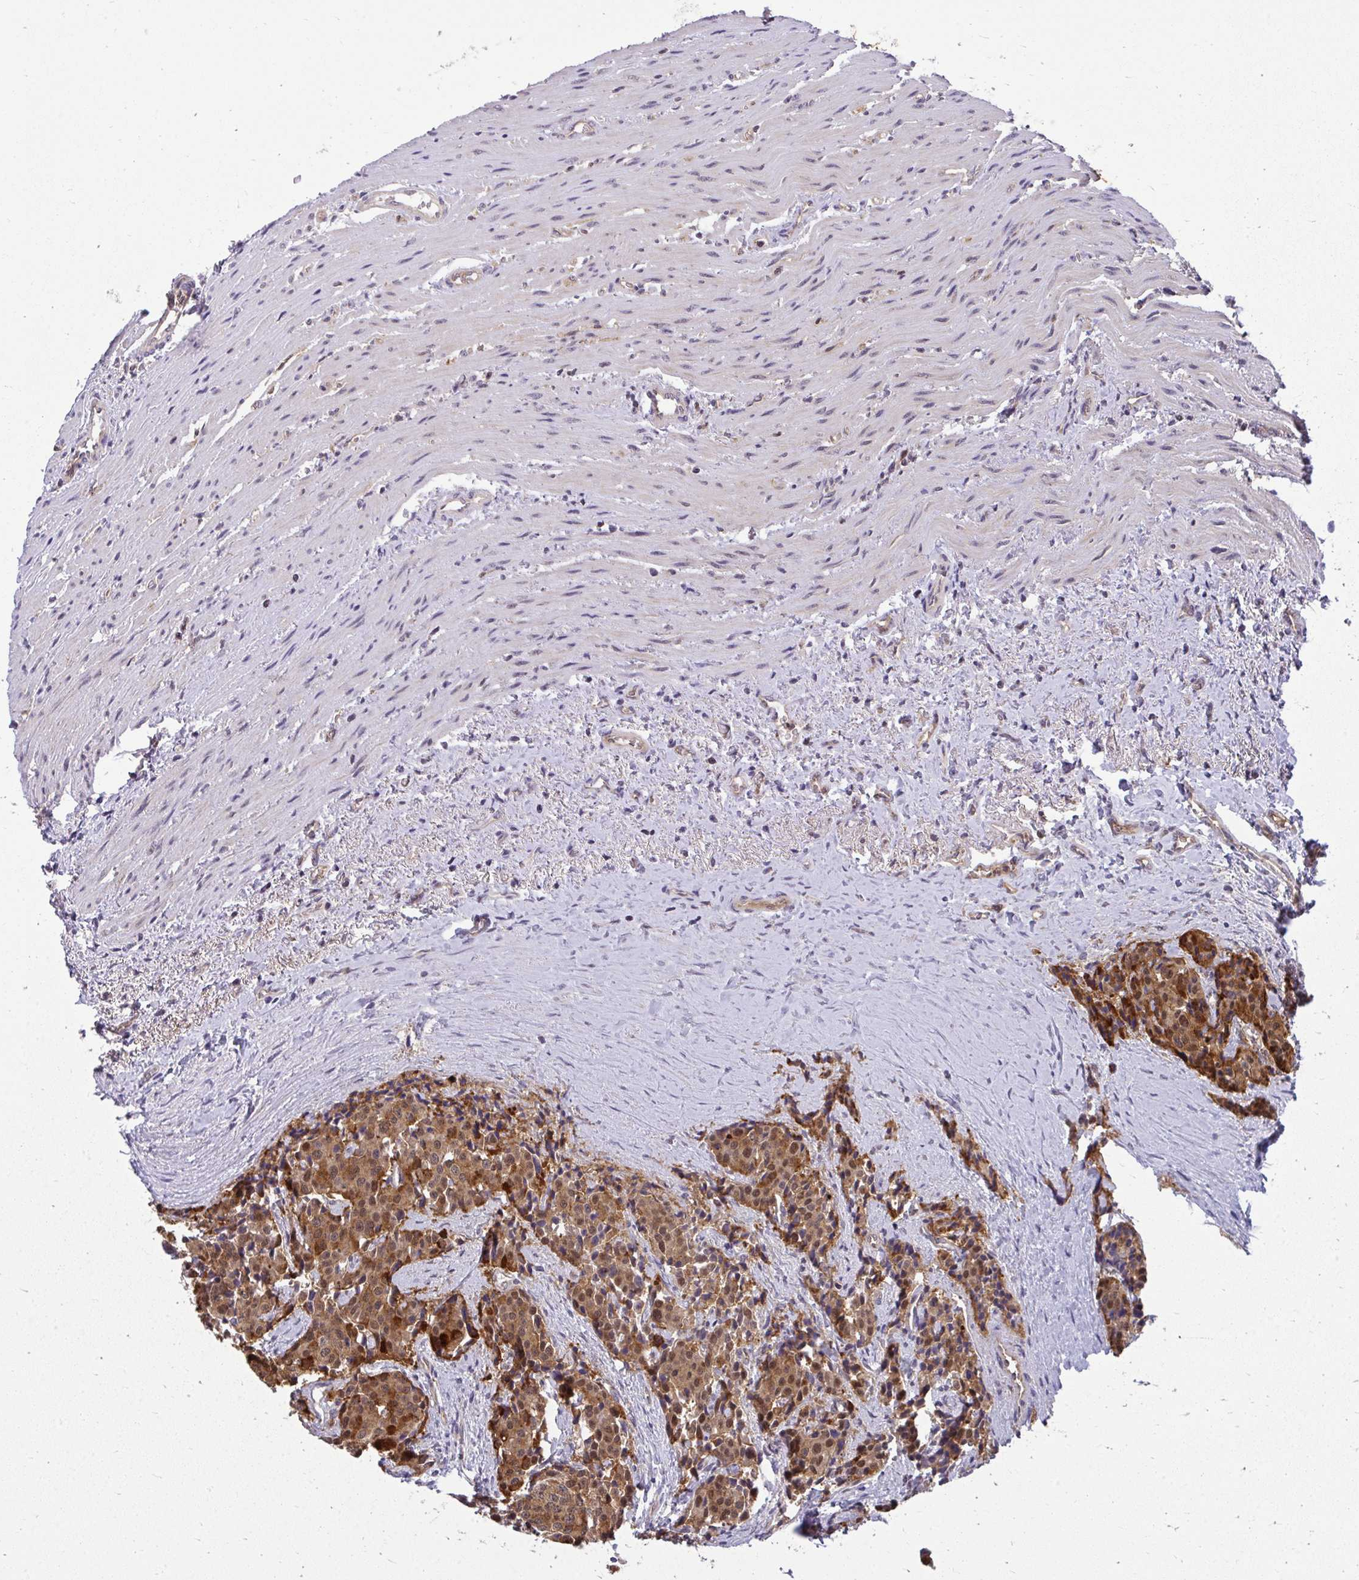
{"staining": {"intensity": "moderate", "quantity": ">75%", "location": "cytoplasmic/membranous"}, "tissue": "carcinoid", "cell_type": "Tumor cells", "image_type": "cancer", "snomed": [{"axis": "morphology", "description": "Carcinoid, malignant, NOS"}, {"axis": "topography", "description": "Small intestine"}], "caption": "Human carcinoid stained with a brown dye exhibits moderate cytoplasmic/membranous positive staining in approximately >75% of tumor cells.", "gene": "HDHD2", "patient": {"sex": "male", "age": 73}}